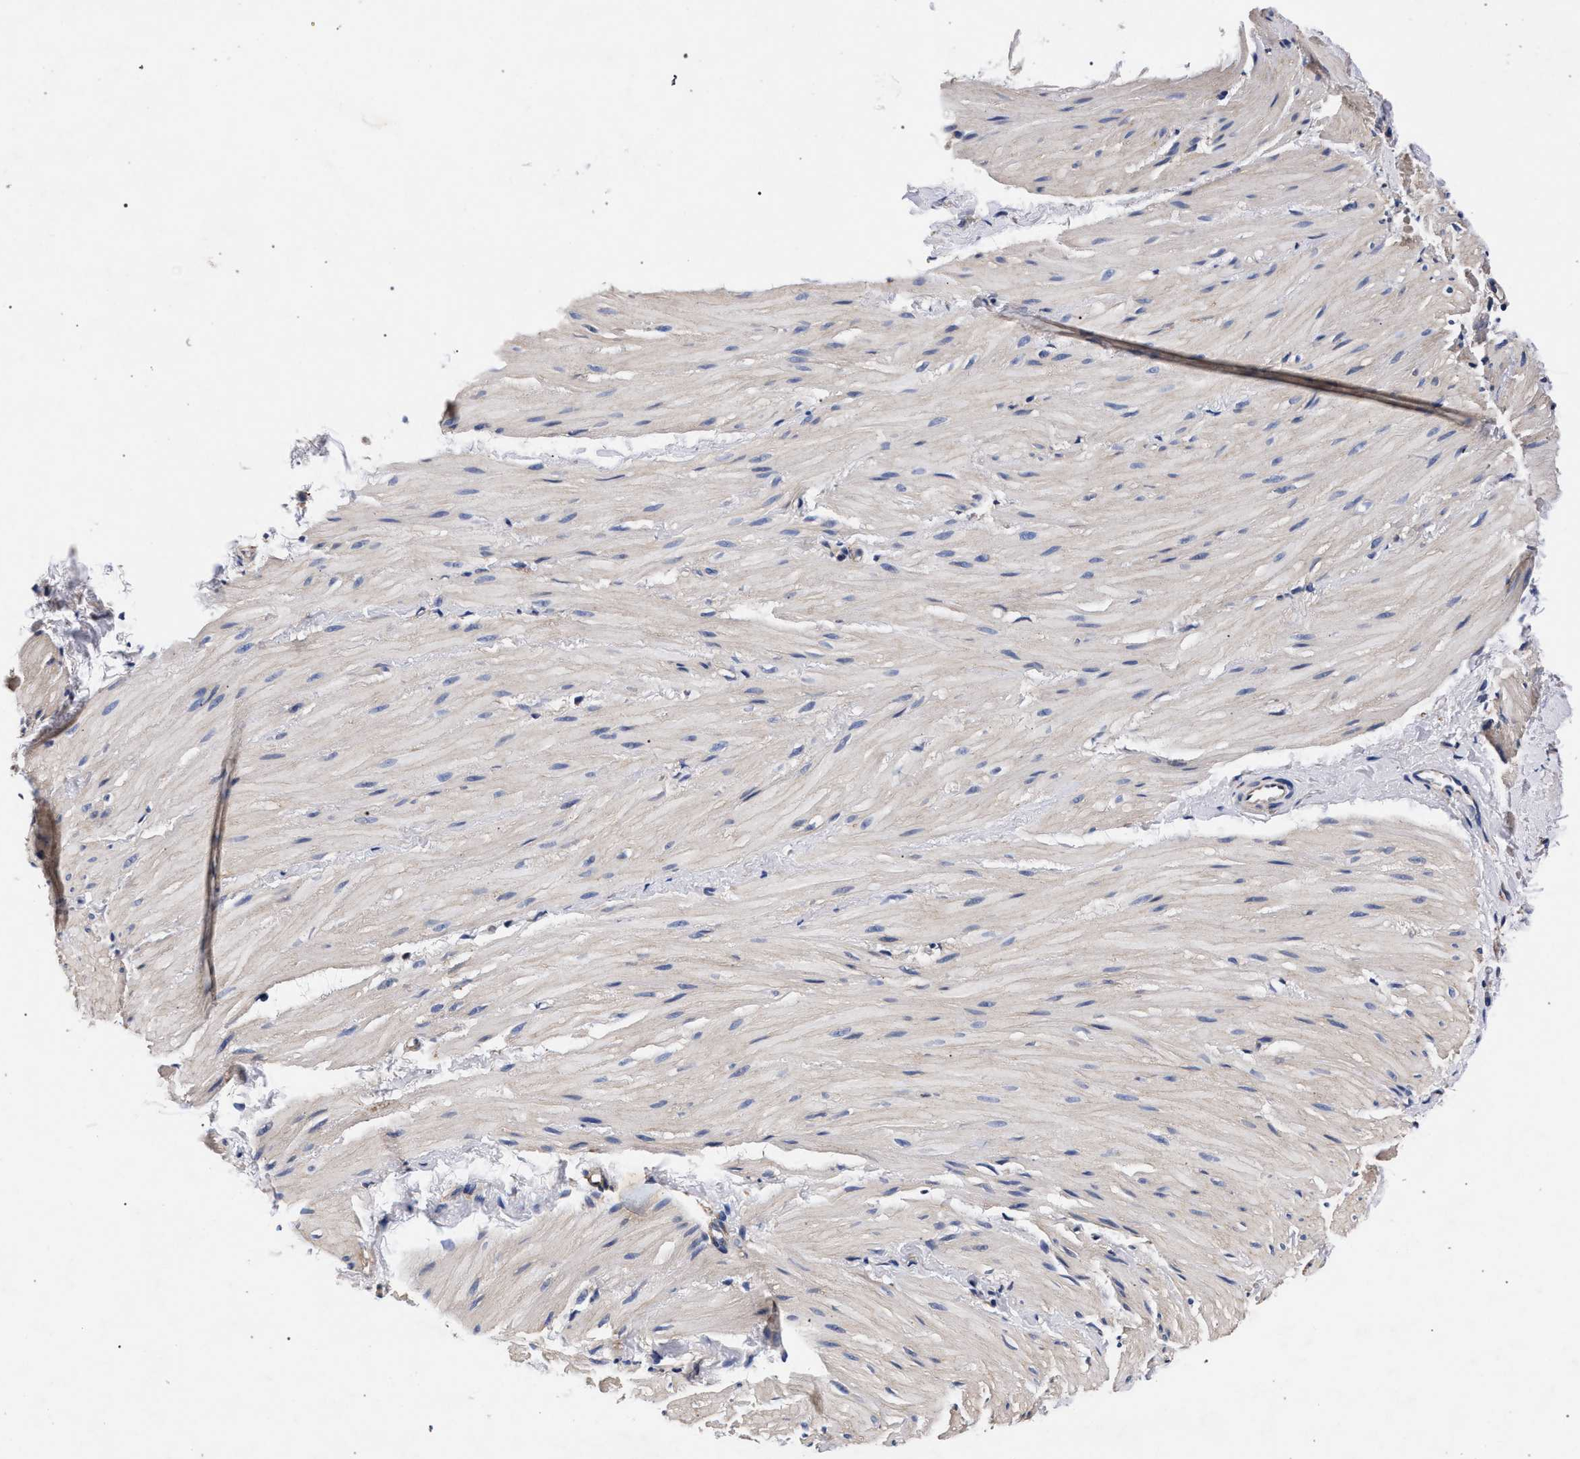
{"staining": {"intensity": "weak", "quantity": "<25%", "location": "cytoplasmic/membranous"}, "tissue": "smooth muscle", "cell_type": "Smooth muscle cells", "image_type": "normal", "snomed": [{"axis": "morphology", "description": "Normal tissue, NOS"}, {"axis": "topography", "description": "Smooth muscle"}], "caption": "Immunohistochemistry (IHC) of normal smooth muscle reveals no expression in smooth muscle cells.", "gene": "CFAP95", "patient": {"sex": "male", "age": 16}}